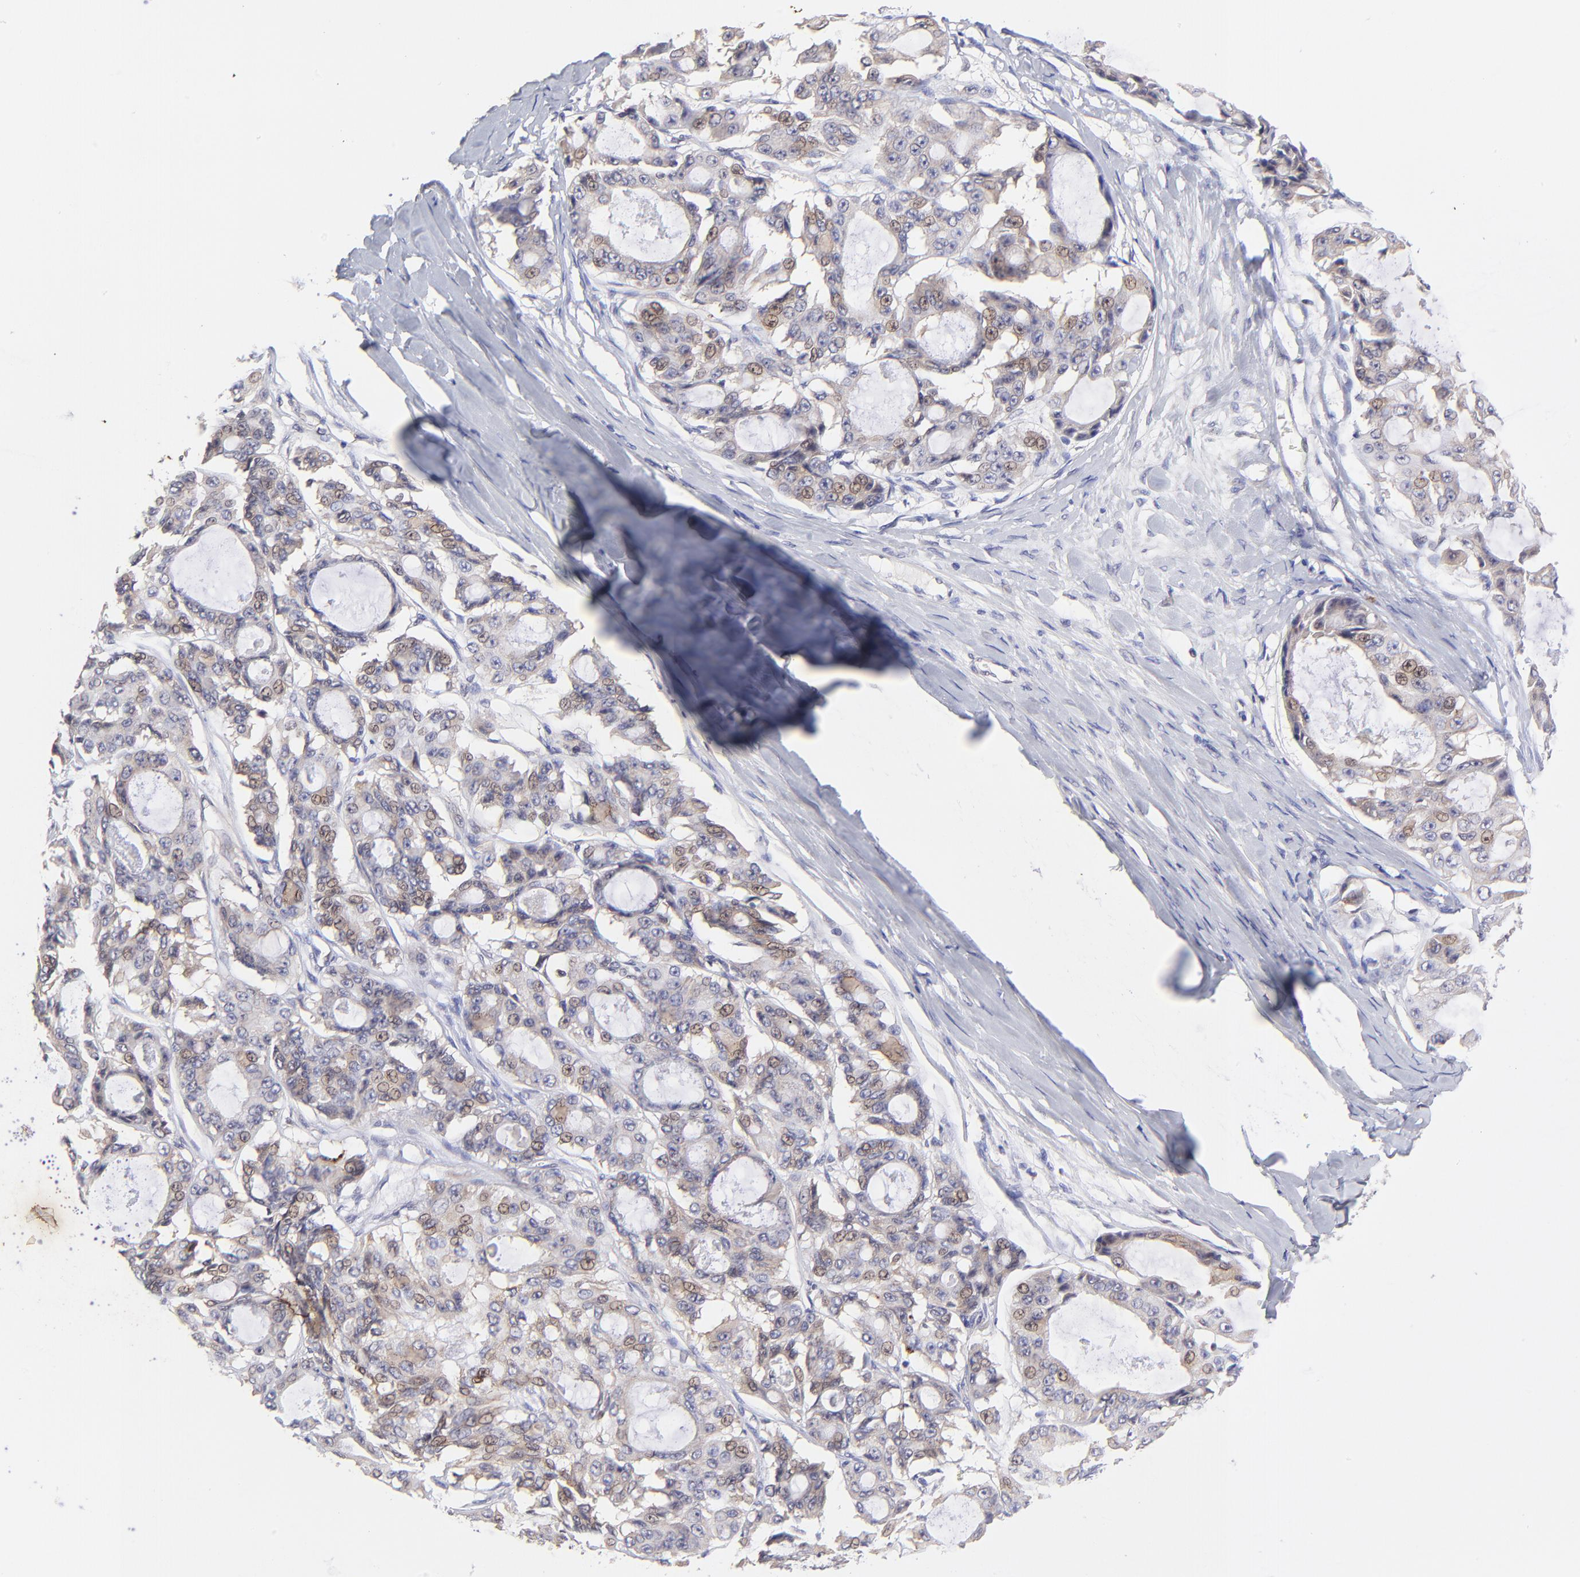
{"staining": {"intensity": "weak", "quantity": "<25%", "location": "cytoplasmic/membranous"}, "tissue": "ovarian cancer", "cell_type": "Tumor cells", "image_type": "cancer", "snomed": [{"axis": "morphology", "description": "Carcinoma, endometroid"}, {"axis": "topography", "description": "Ovary"}], "caption": "Immunohistochemistry of human ovarian endometroid carcinoma displays no positivity in tumor cells.", "gene": "TNRC6B", "patient": {"sex": "female", "age": 61}}